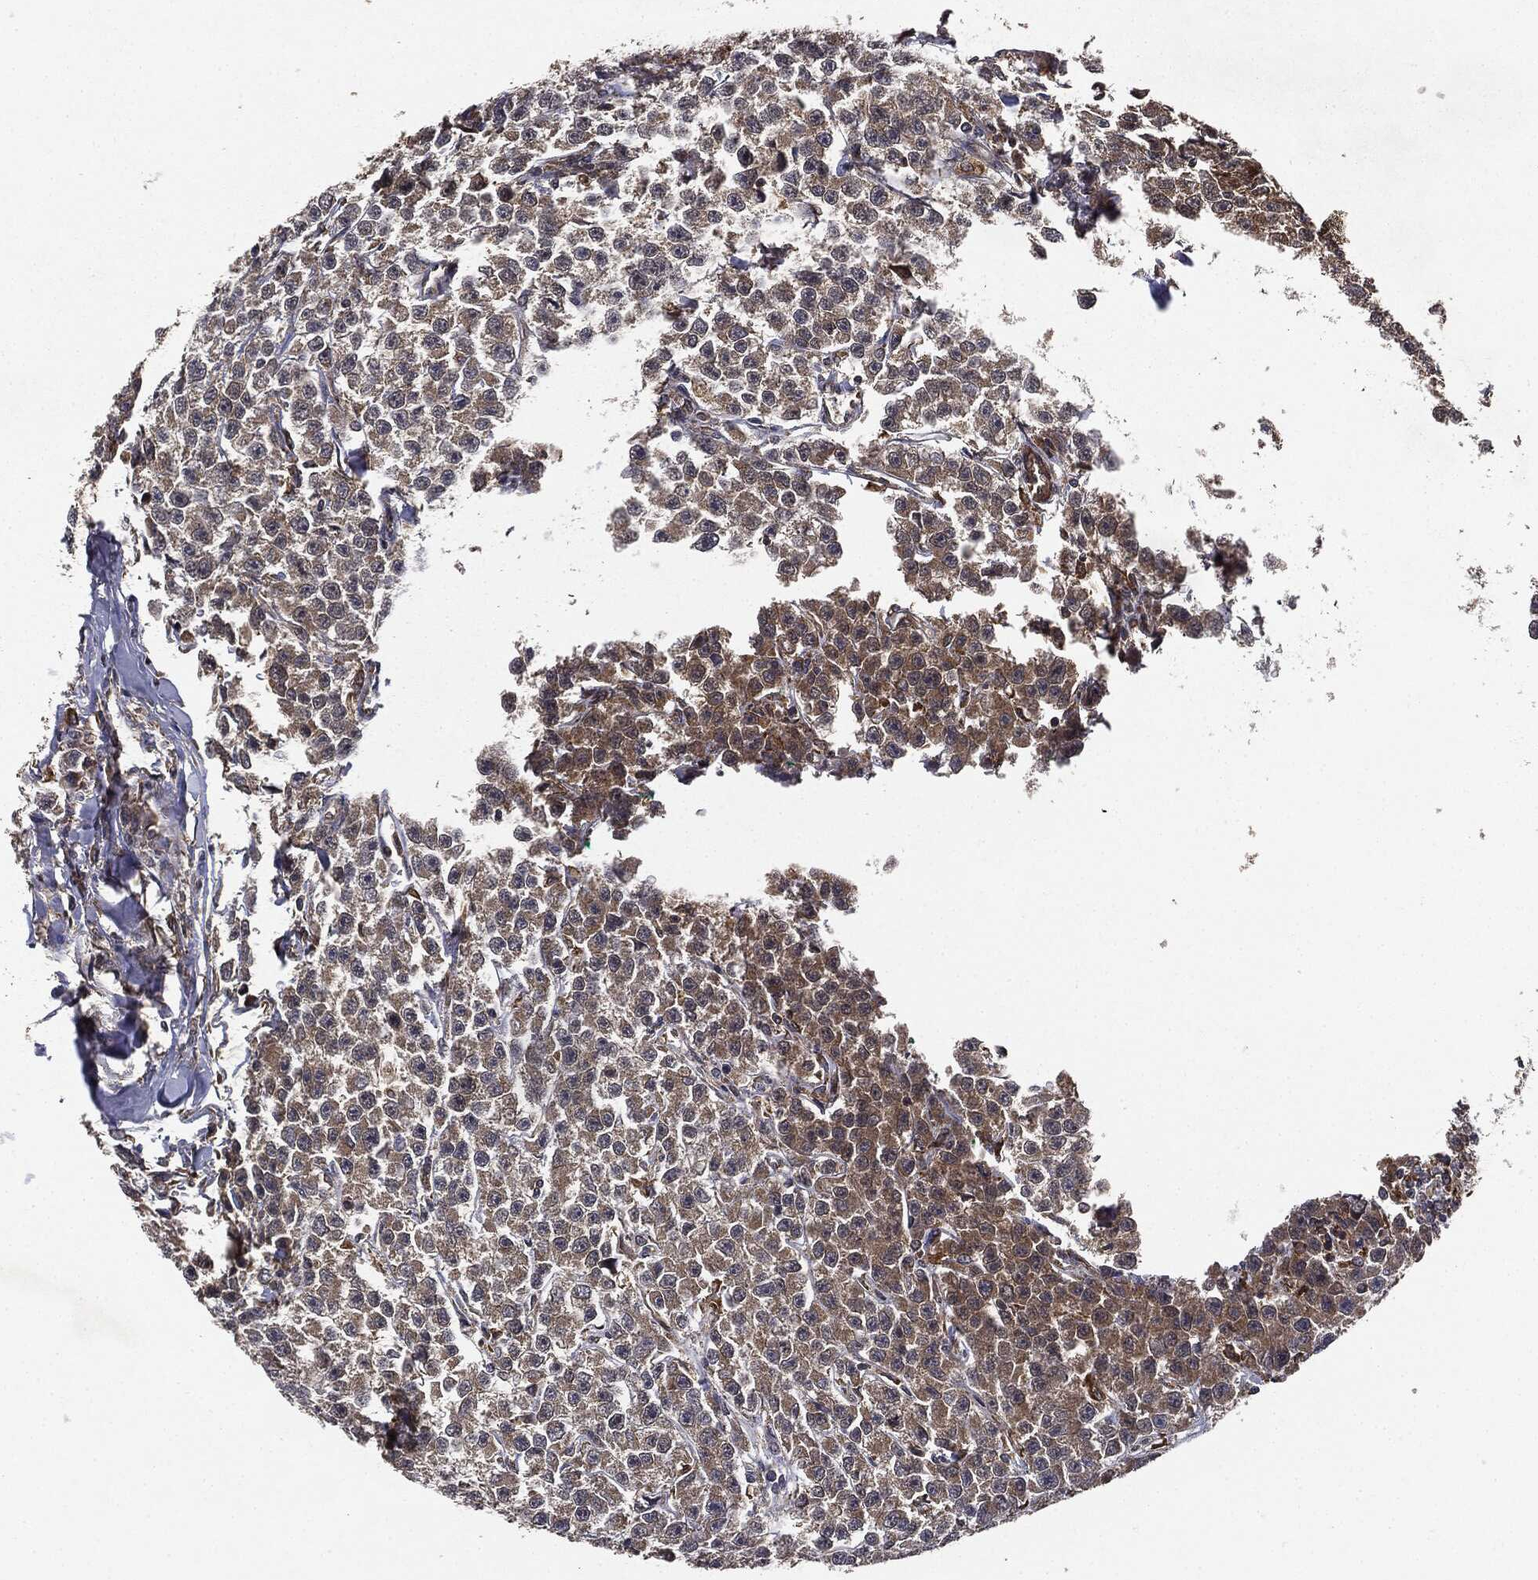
{"staining": {"intensity": "moderate", "quantity": "<25%", "location": "cytoplasmic/membranous"}, "tissue": "testis cancer", "cell_type": "Tumor cells", "image_type": "cancer", "snomed": [{"axis": "morphology", "description": "Seminoma, NOS"}, {"axis": "topography", "description": "Testis"}], "caption": "Immunohistochemistry (IHC) photomicrograph of neoplastic tissue: testis cancer (seminoma) stained using immunohistochemistry (IHC) shows low levels of moderate protein expression localized specifically in the cytoplasmic/membranous of tumor cells, appearing as a cytoplasmic/membranous brown color.", "gene": "MIER2", "patient": {"sex": "male", "age": 59}}